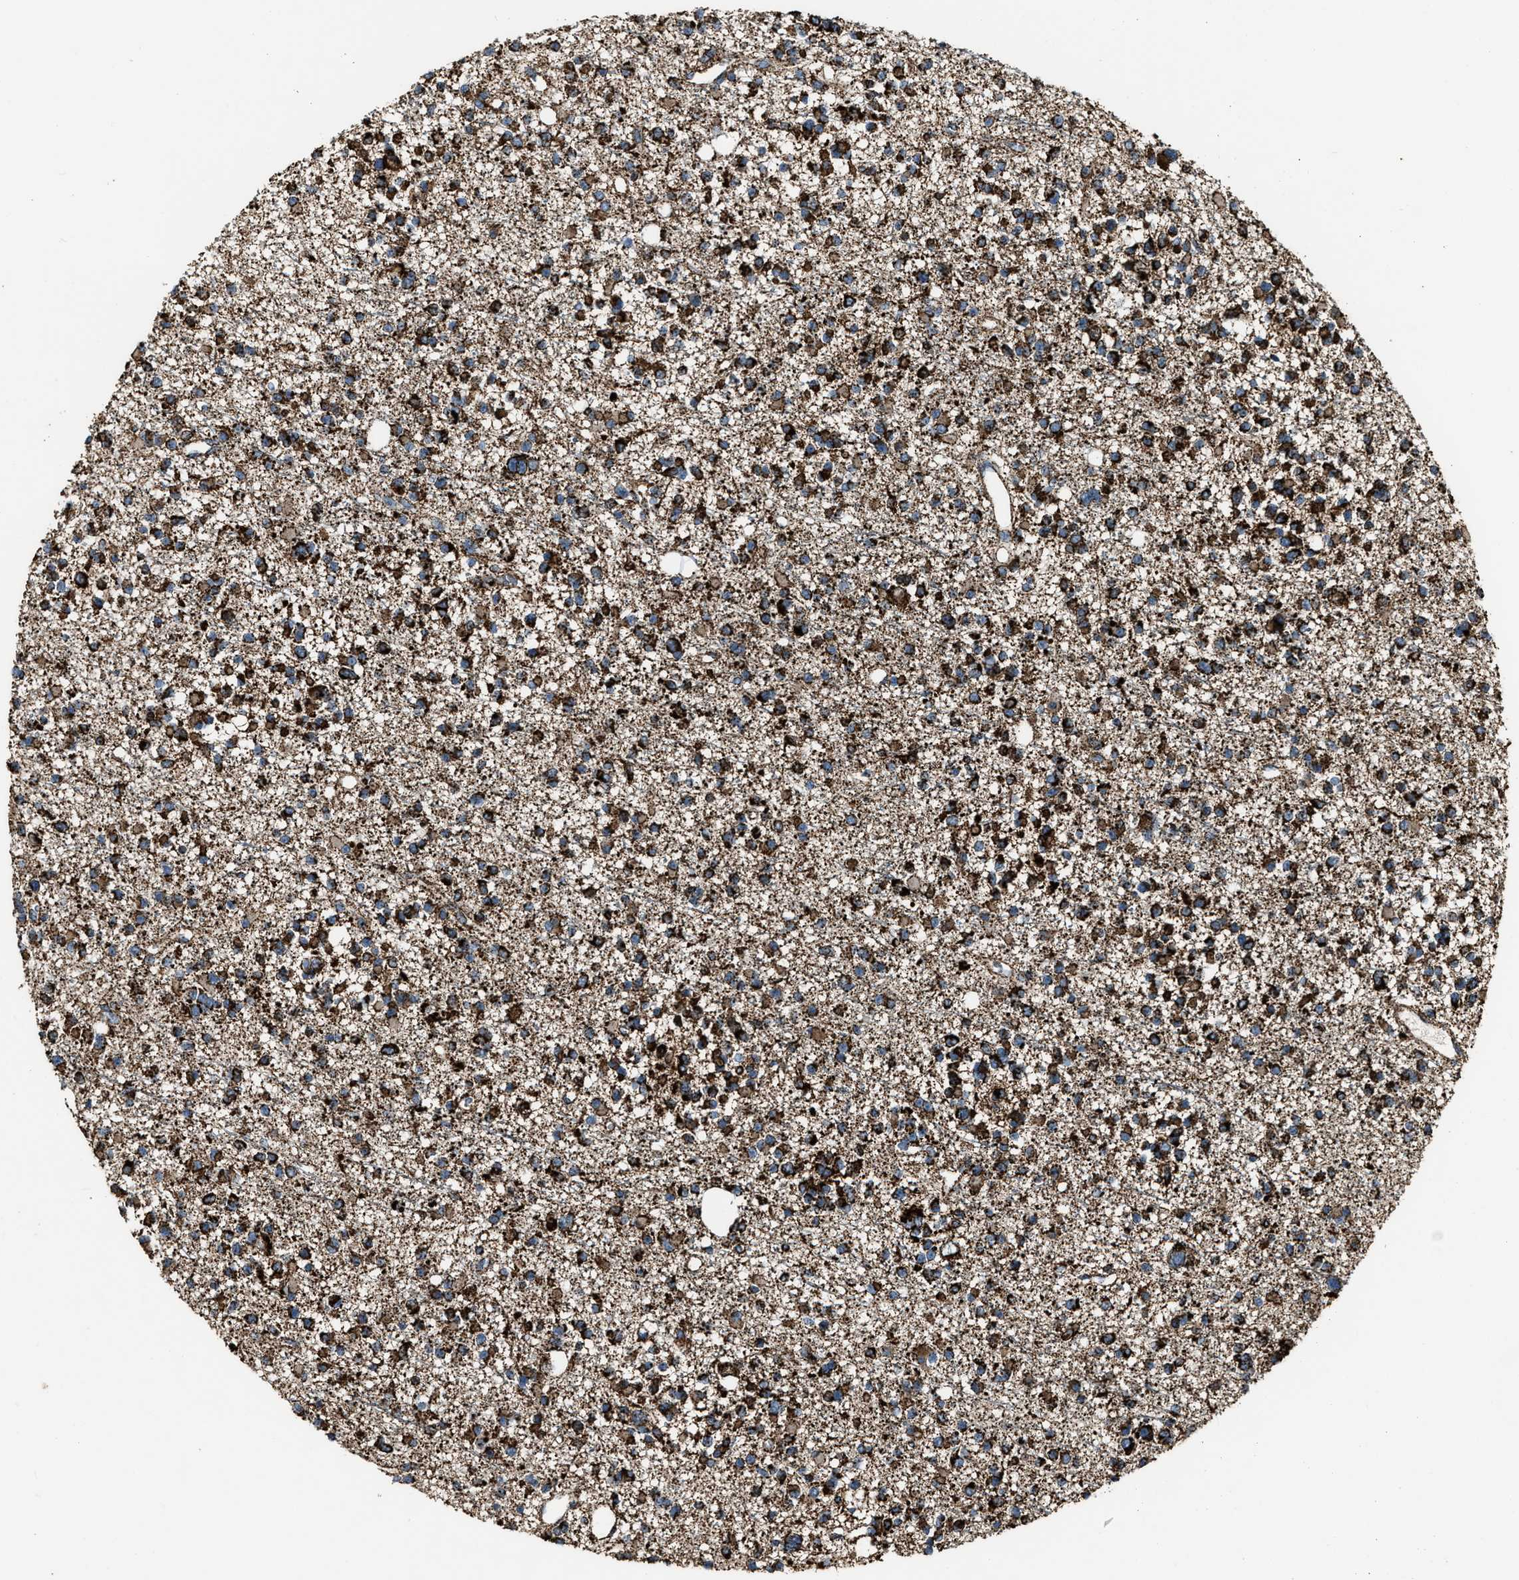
{"staining": {"intensity": "strong", "quantity": ">75%", "location": "cytoplasmic/membranous"}, "tissue": "glioma", "cell_type": "Tumor cells", "image_type": "cancer", "snomed": [{"axis": "morphology", "description": "Glioma, malignant, Low grade"}, {"axis": "topography", "description": "Brain"}], "caption": "Protein expression analysis of human malignant low-grade glioma reveals strong cytoplasmic/membranous expression in approximately >75% of tumor cells.", "gene": "MDH2", "patient": {"sex": "female", "age": 22}}